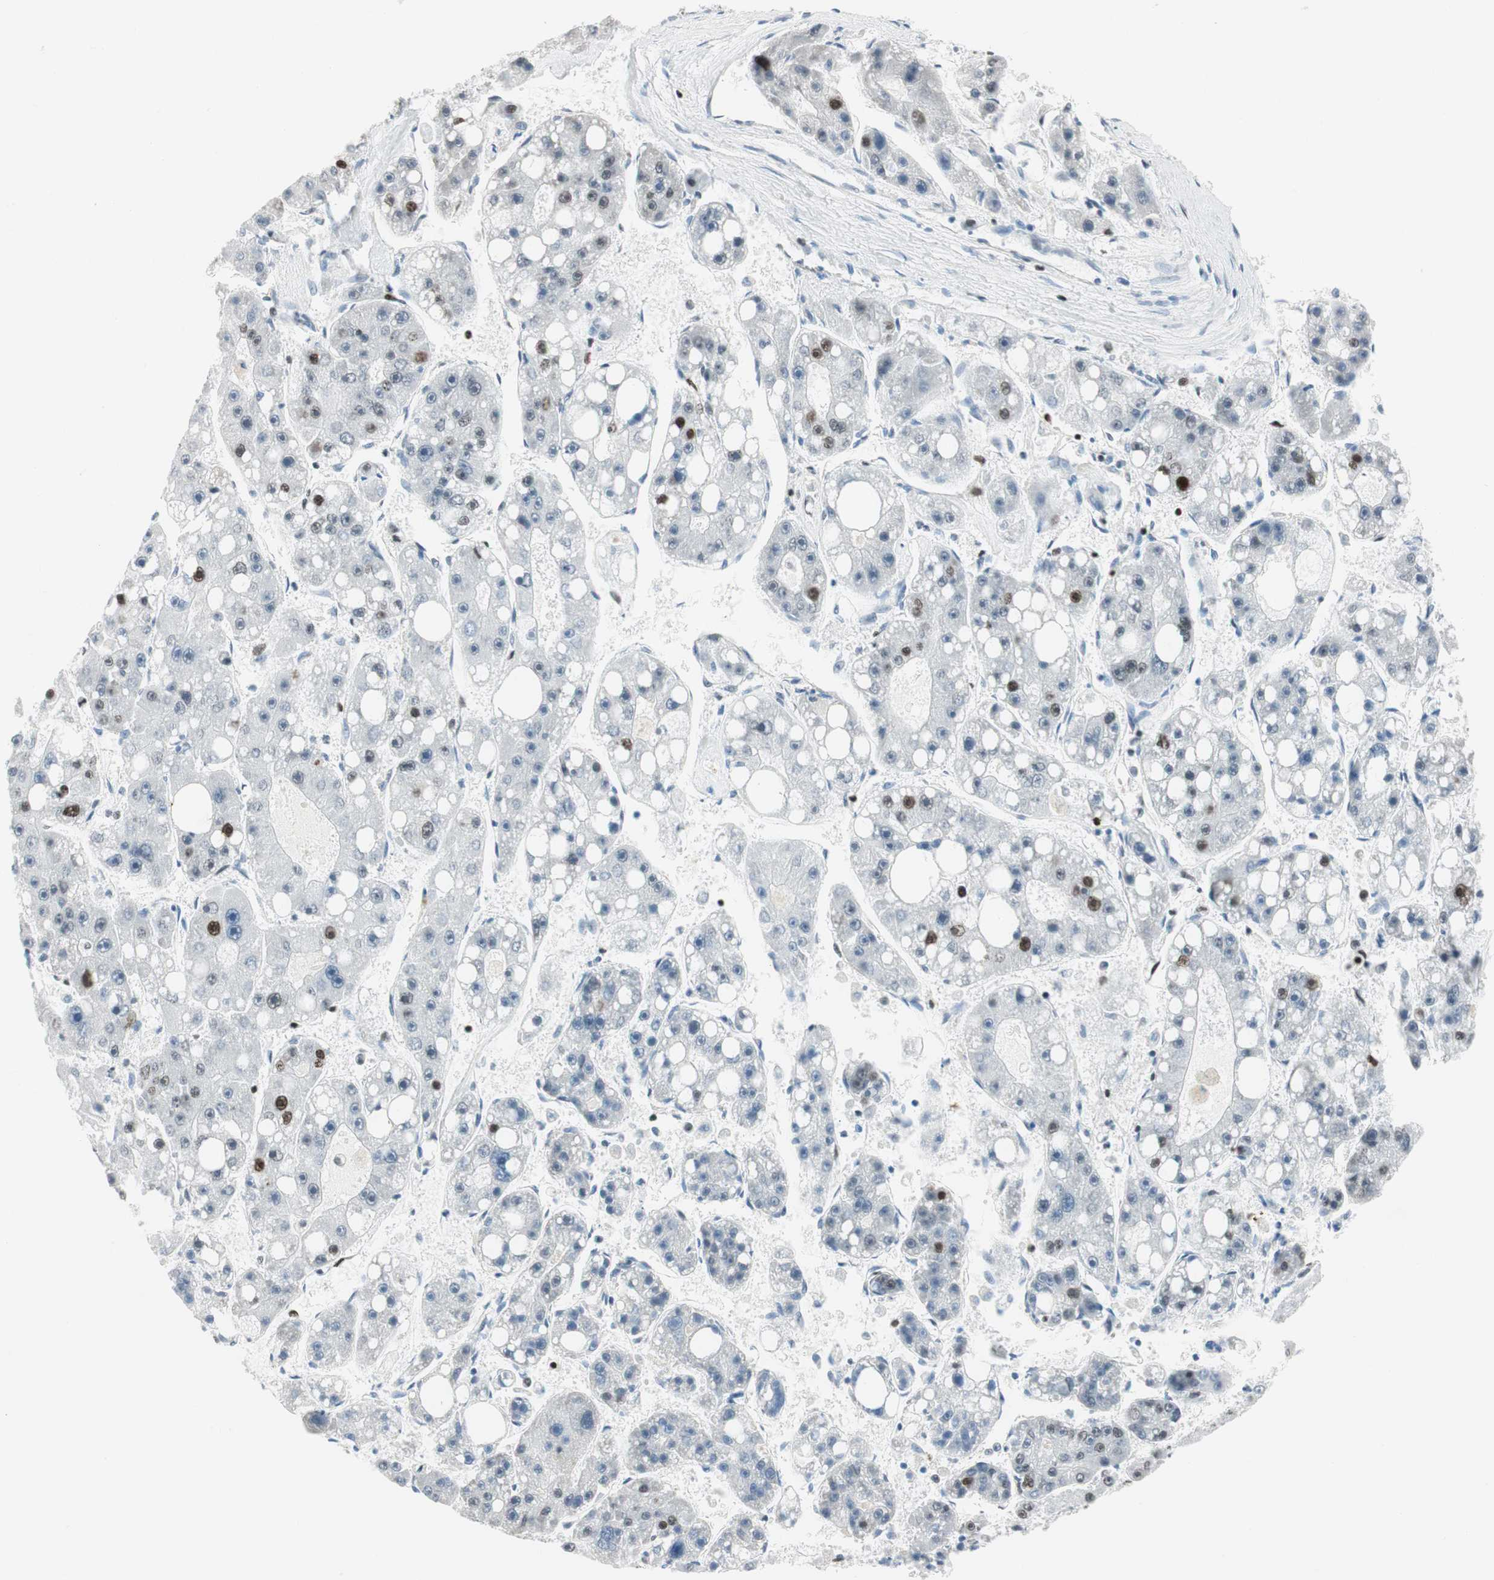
{"staining": {"intensity": "moderate", "quantity": "<25%", "location": "nuclear"}, "tissue": "liver cancer", "cell_type": "Tumor cells", "image_type": "cancer", "snomed": [{"axis": "morphology", "description": "Carcinoma, Hepatocellular, NOS"}, {"axis": "topography", "description": "Liver"}], "caption": "DAB (3,3'-diaminobenzidine) immunohistochemical staining of human hepatocellular carcinoma (liver) displays moderate nuclear protein expression in about <25% of tumor cells.", "gene": "EZH2", "patient": {"sex": "female", "age": 61}}